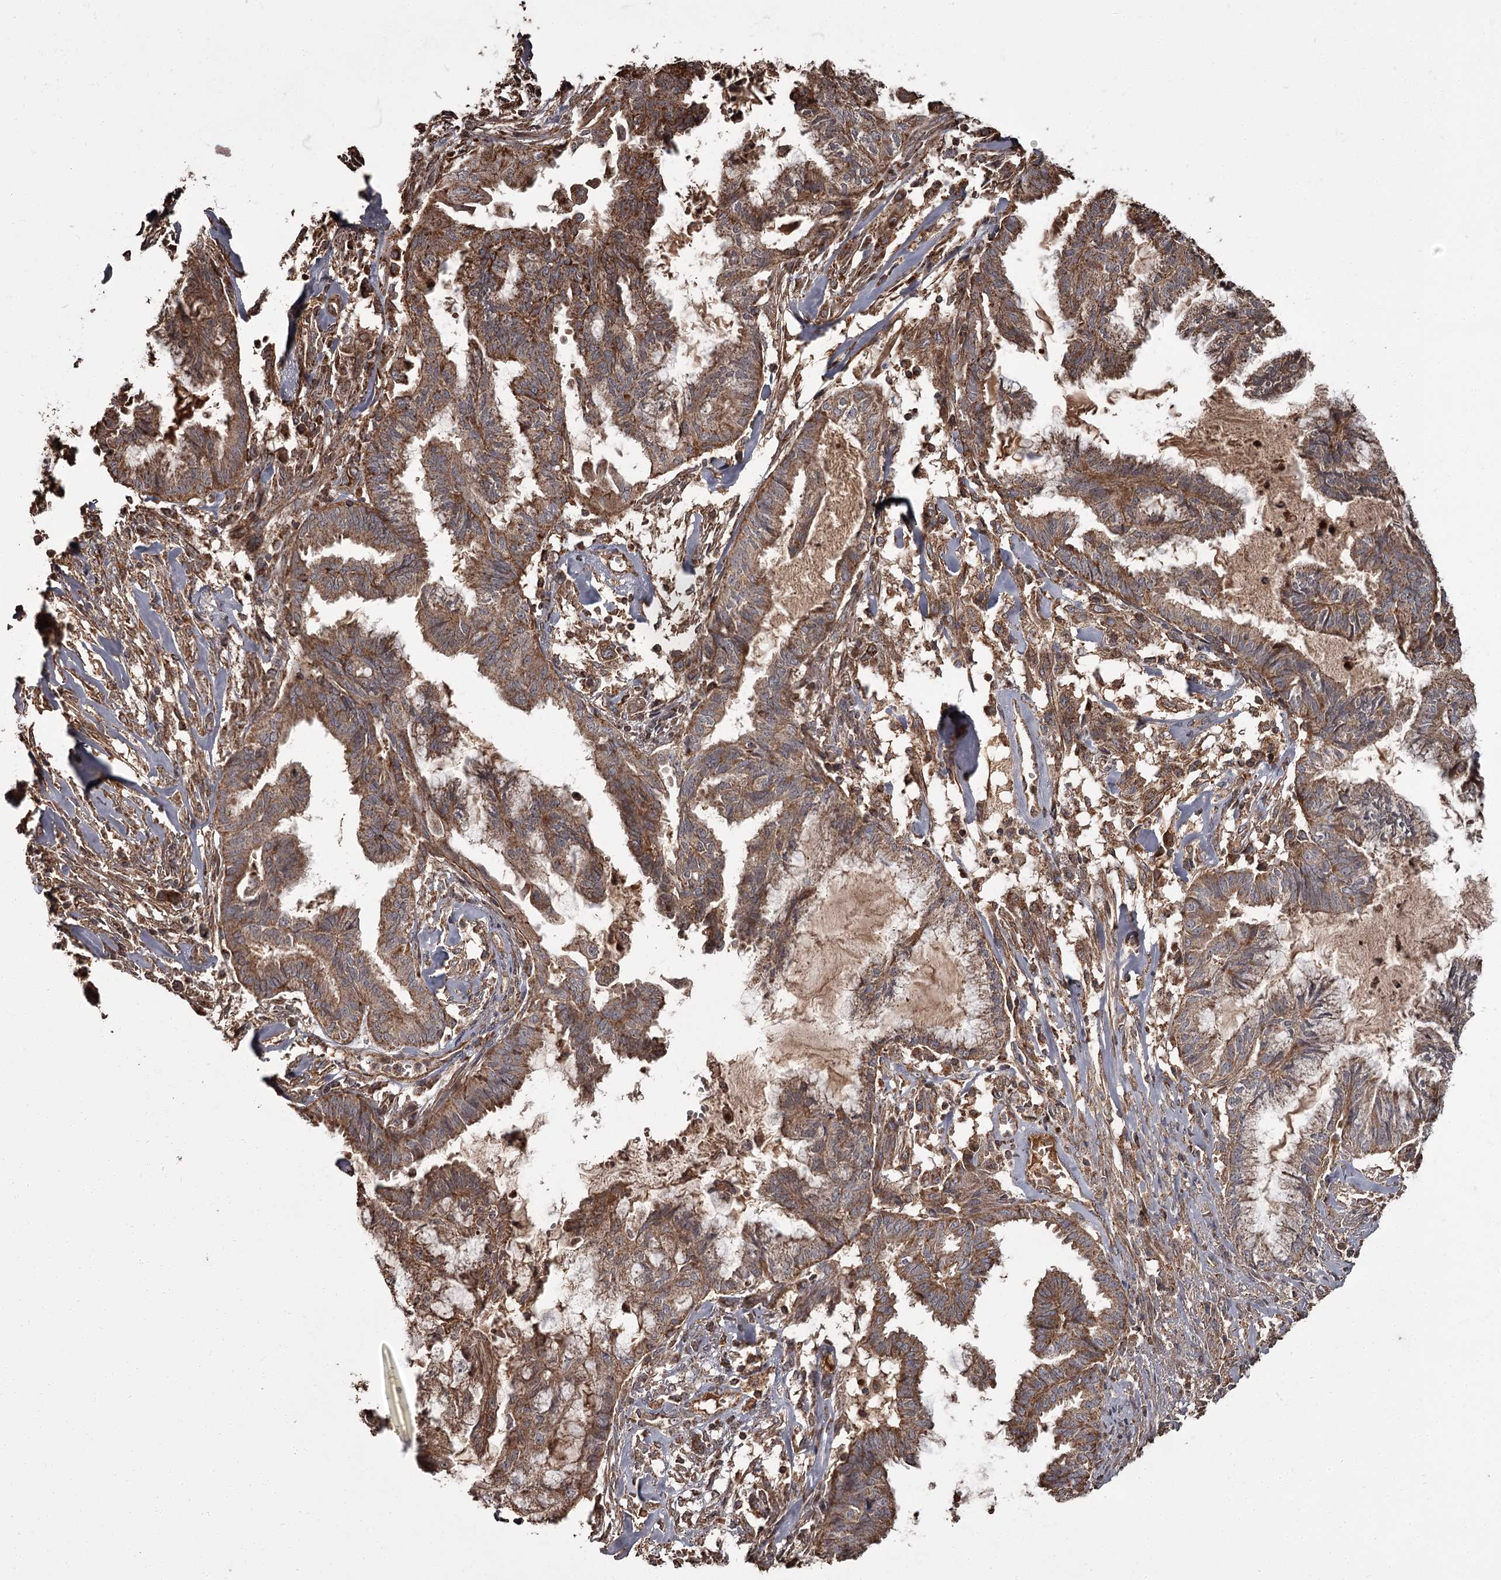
{"staining": {"intensity": "strong", "quantity": ">75%", "location": "cytoplasmic/membranous"}, "tissue": "endometrial cancer", "cell_type": "Tumor cells", "image_type": "cancer", "snomed": [{"axis": "morphology", "description": "Adenocarcinoma, NOS"}, {"axis": "topography", "description": "Endometrium"}], "caption": "This image exhibits immunohistochemistry (IHC) staining of endometrial cancer, with high strong cytoplasmic/membranous staining in approximately >75% of tumor cells.", "gene": "THAP9", "patient": {"sex": "female", "age": 86}}